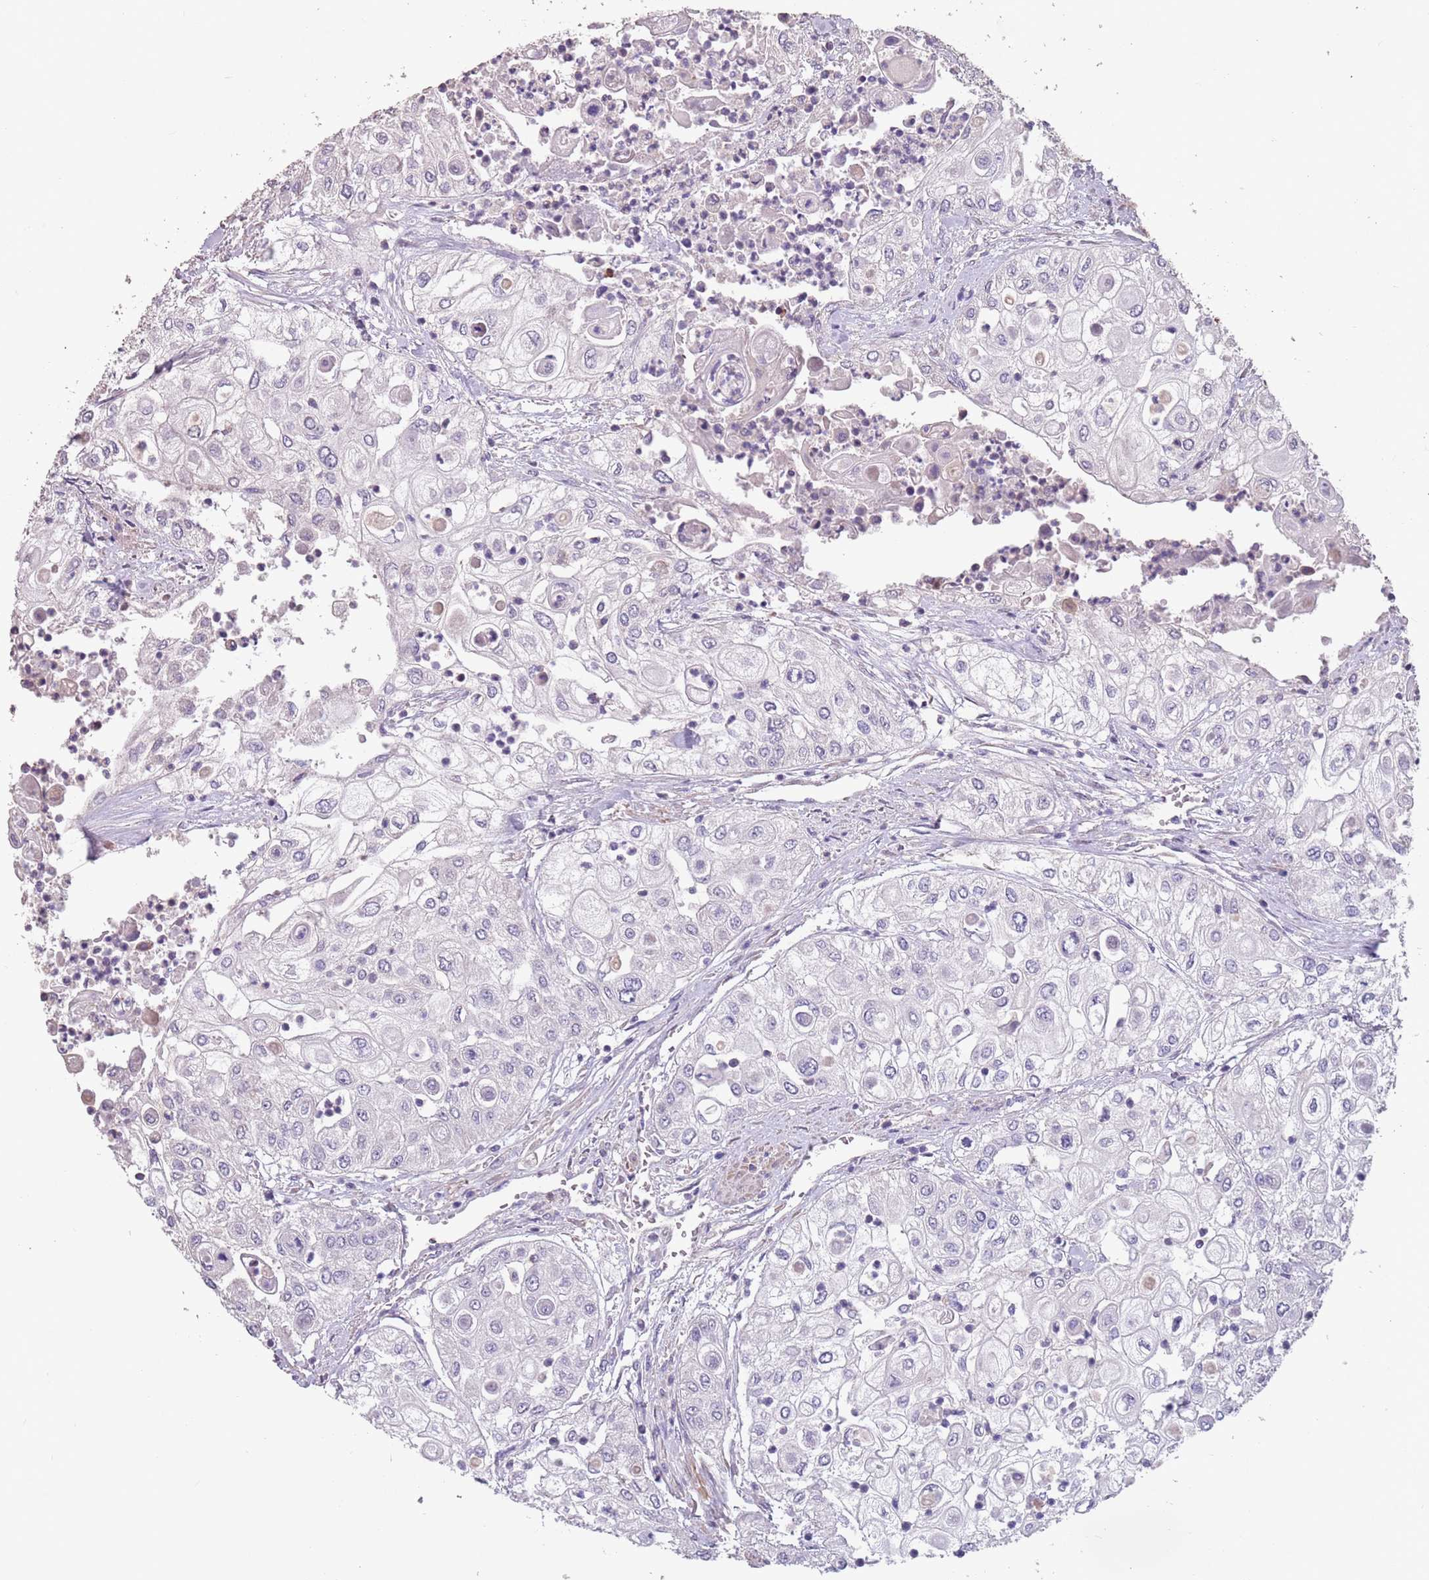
{"staining": {"intensity": "negative", "quantity": "none", "location": "none"}, "tissue": "urothelial cancer", "cell_type": "Tumor cells", "image_type": "cancer", "snomed": [{"axis": "morphology", "description": "Urothelial carcinoma, High grade"}, {"axis": "topography", "description": "Urinary bladder"}], "caption": "An IHC histopathology image of urothelial cancer is shown. There is no staining in tumor cells of urothelial cancer. The staining was performed using DAB (3,3'-diaminobenzidine) to visualize the protein expression in brown, while the nuclei were stained in blue with hematoxylin (Magnification: 20x).", "gene": "MBD3L1", "patient": {"sex": "female", "age": 79}}